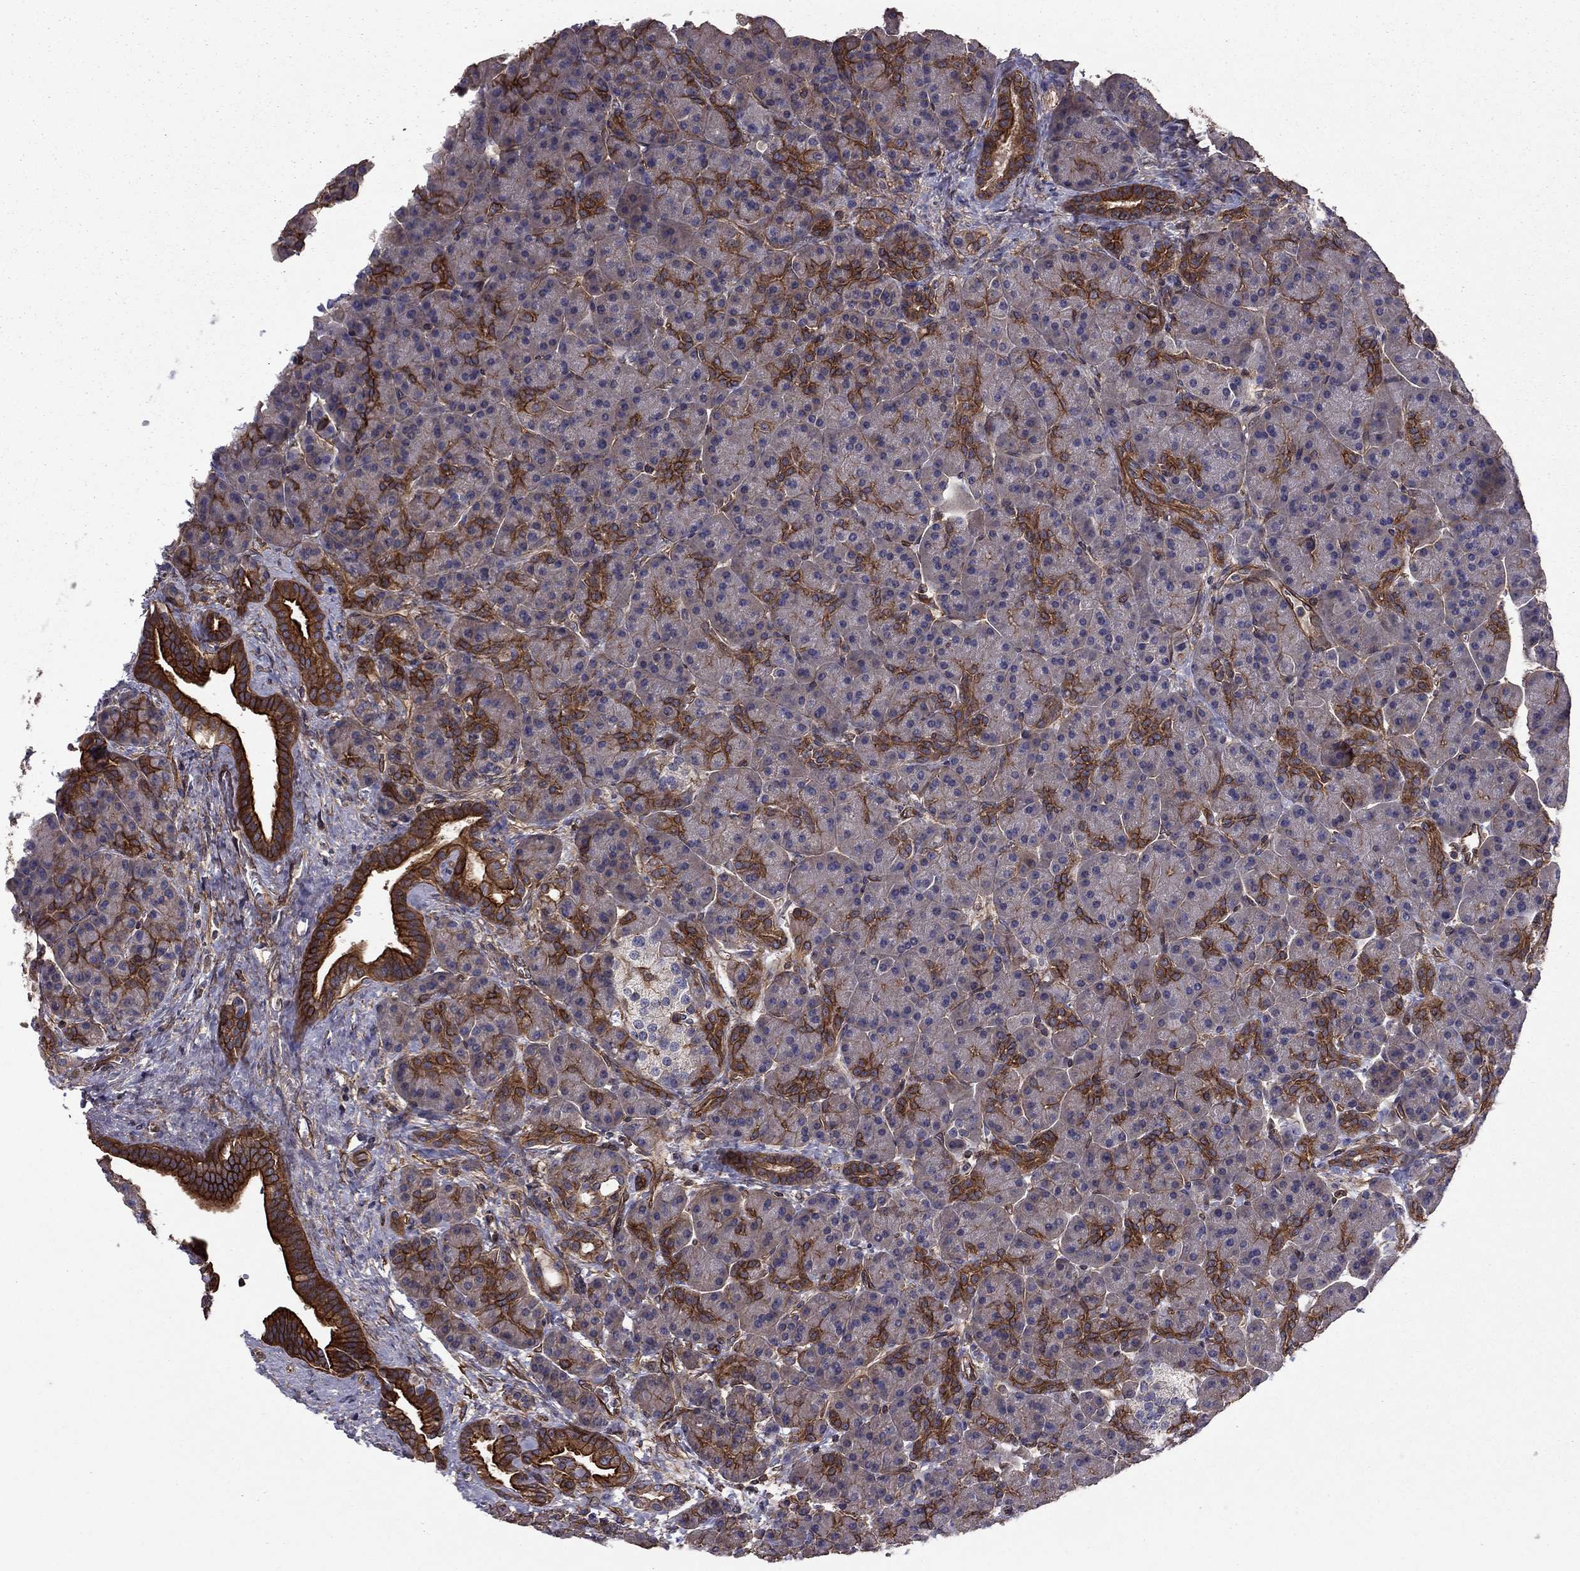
{"staining": {"intensity": "strong", "quantity": "25%-75%", "location": "cytoplasmic/membranous"}, "tissue": "pancreas", "cell_type": "Exocrine glandular cells", "image_type": "normal", "snomed": [{"axis": "morphology", "description": "Normal tissue, NOS"}, {"axis": "topography", "description": "Pancreas"}], "caption": "Immunohistochemical staining of unremarkable pancreas demonstrates high levels of strong cytoplasmic/membranous expression in about 25%-75% of exocrine glandular cells.", "gene": "SHMT1", "patient": {"sex": "female", "age": 63}}